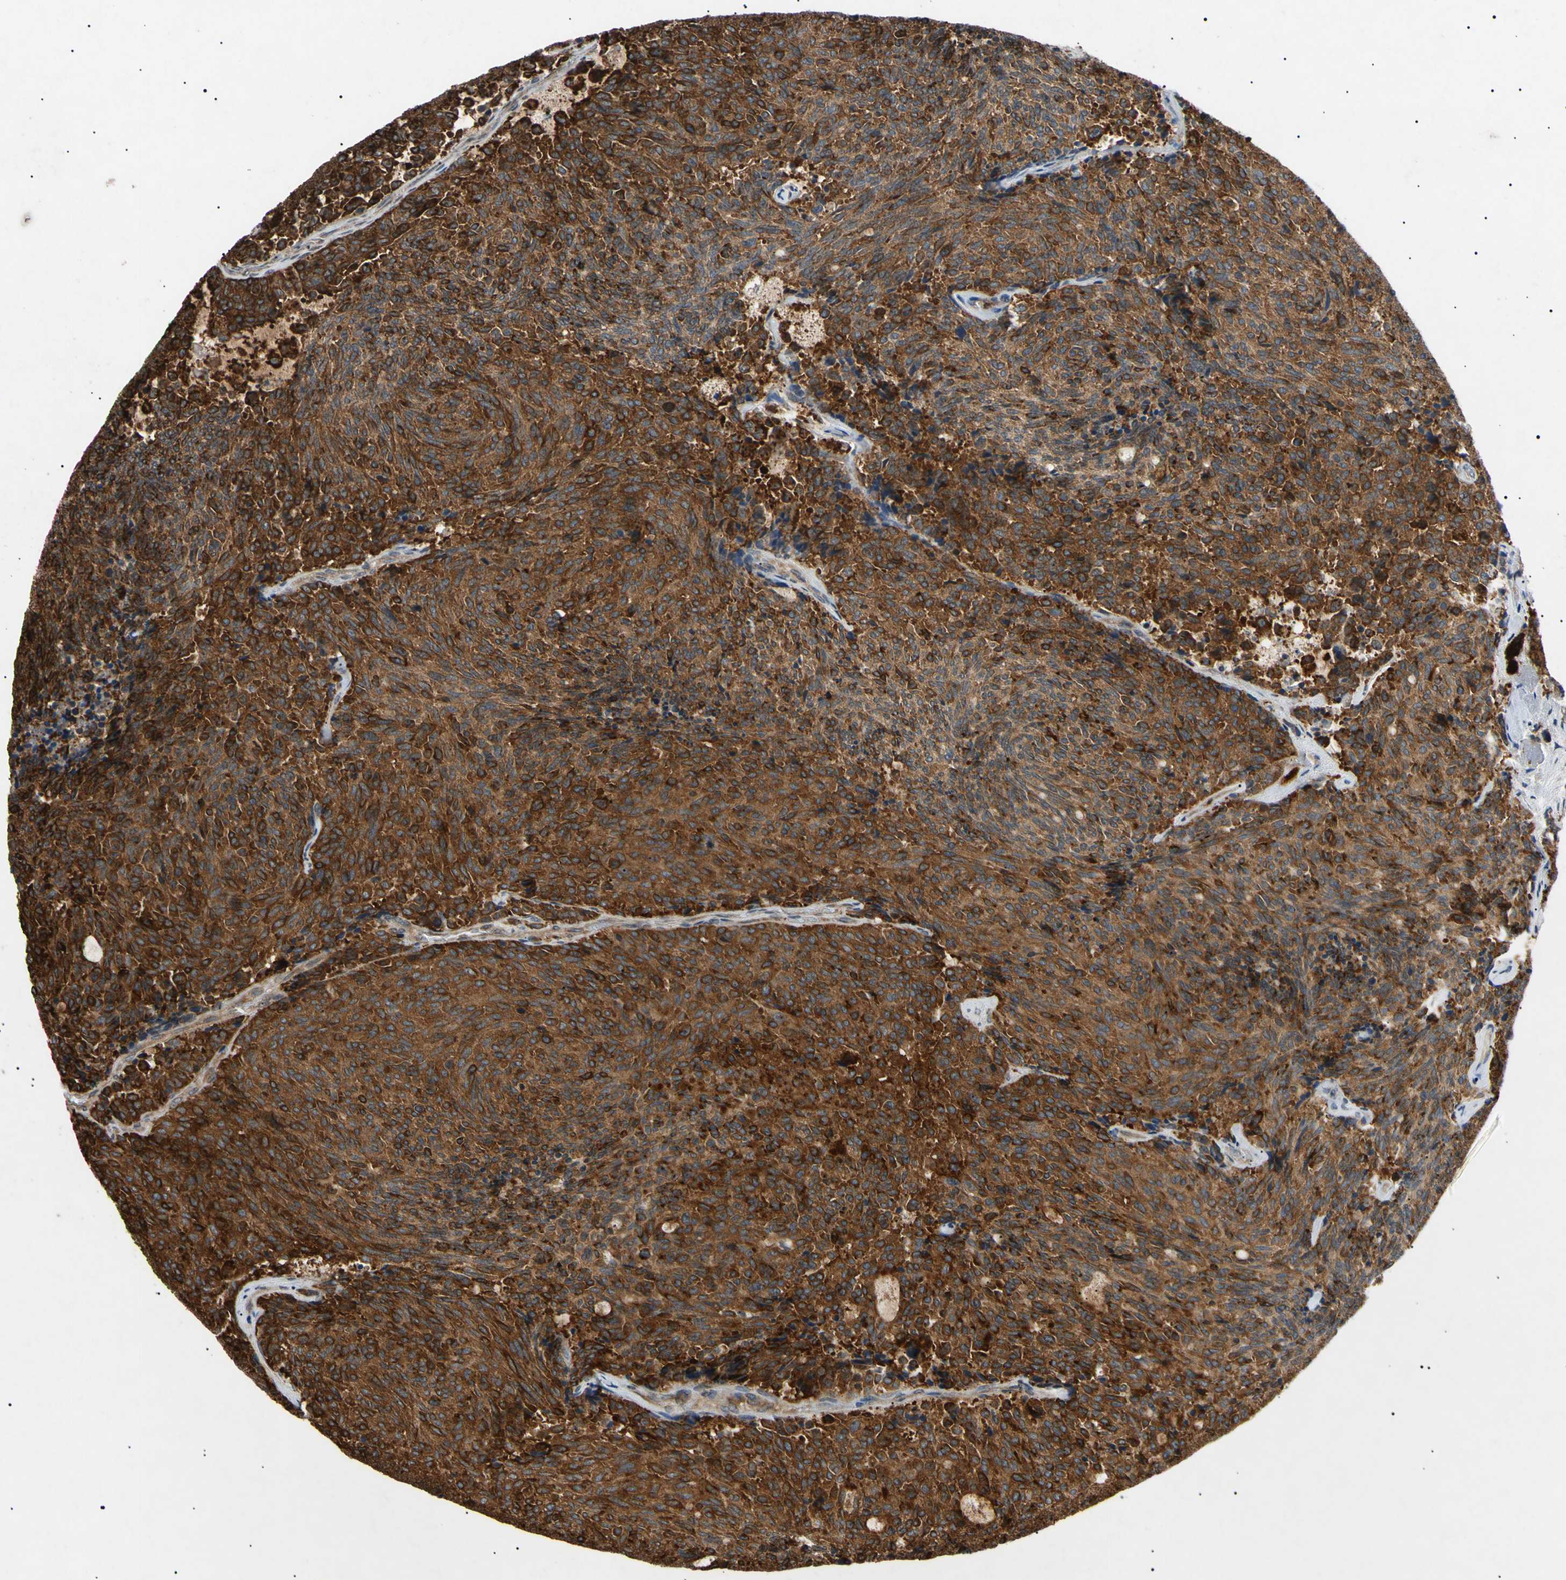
{"staining": {"intensity": "strong", "quantity": ">75%", "location": "cytoplasmic/membranous,nuclear"}, "tissue": "carcinoid", "cell_type": "Tumor cells", "image_type": "cancer", "snomed": [{"axis": "morphology", "description": "Carcinoid, malignant, NOS"}, {"axis": "topography", "description": "Pancreas"}], "caption": "Protein staining of carcinoid tissue exhibits strong cytoplasmic/membranous and nuclear expression in about >75% of tumor cells.", "gene": "TUBB4A", "patient": {"sex": "female", "age": 54}}